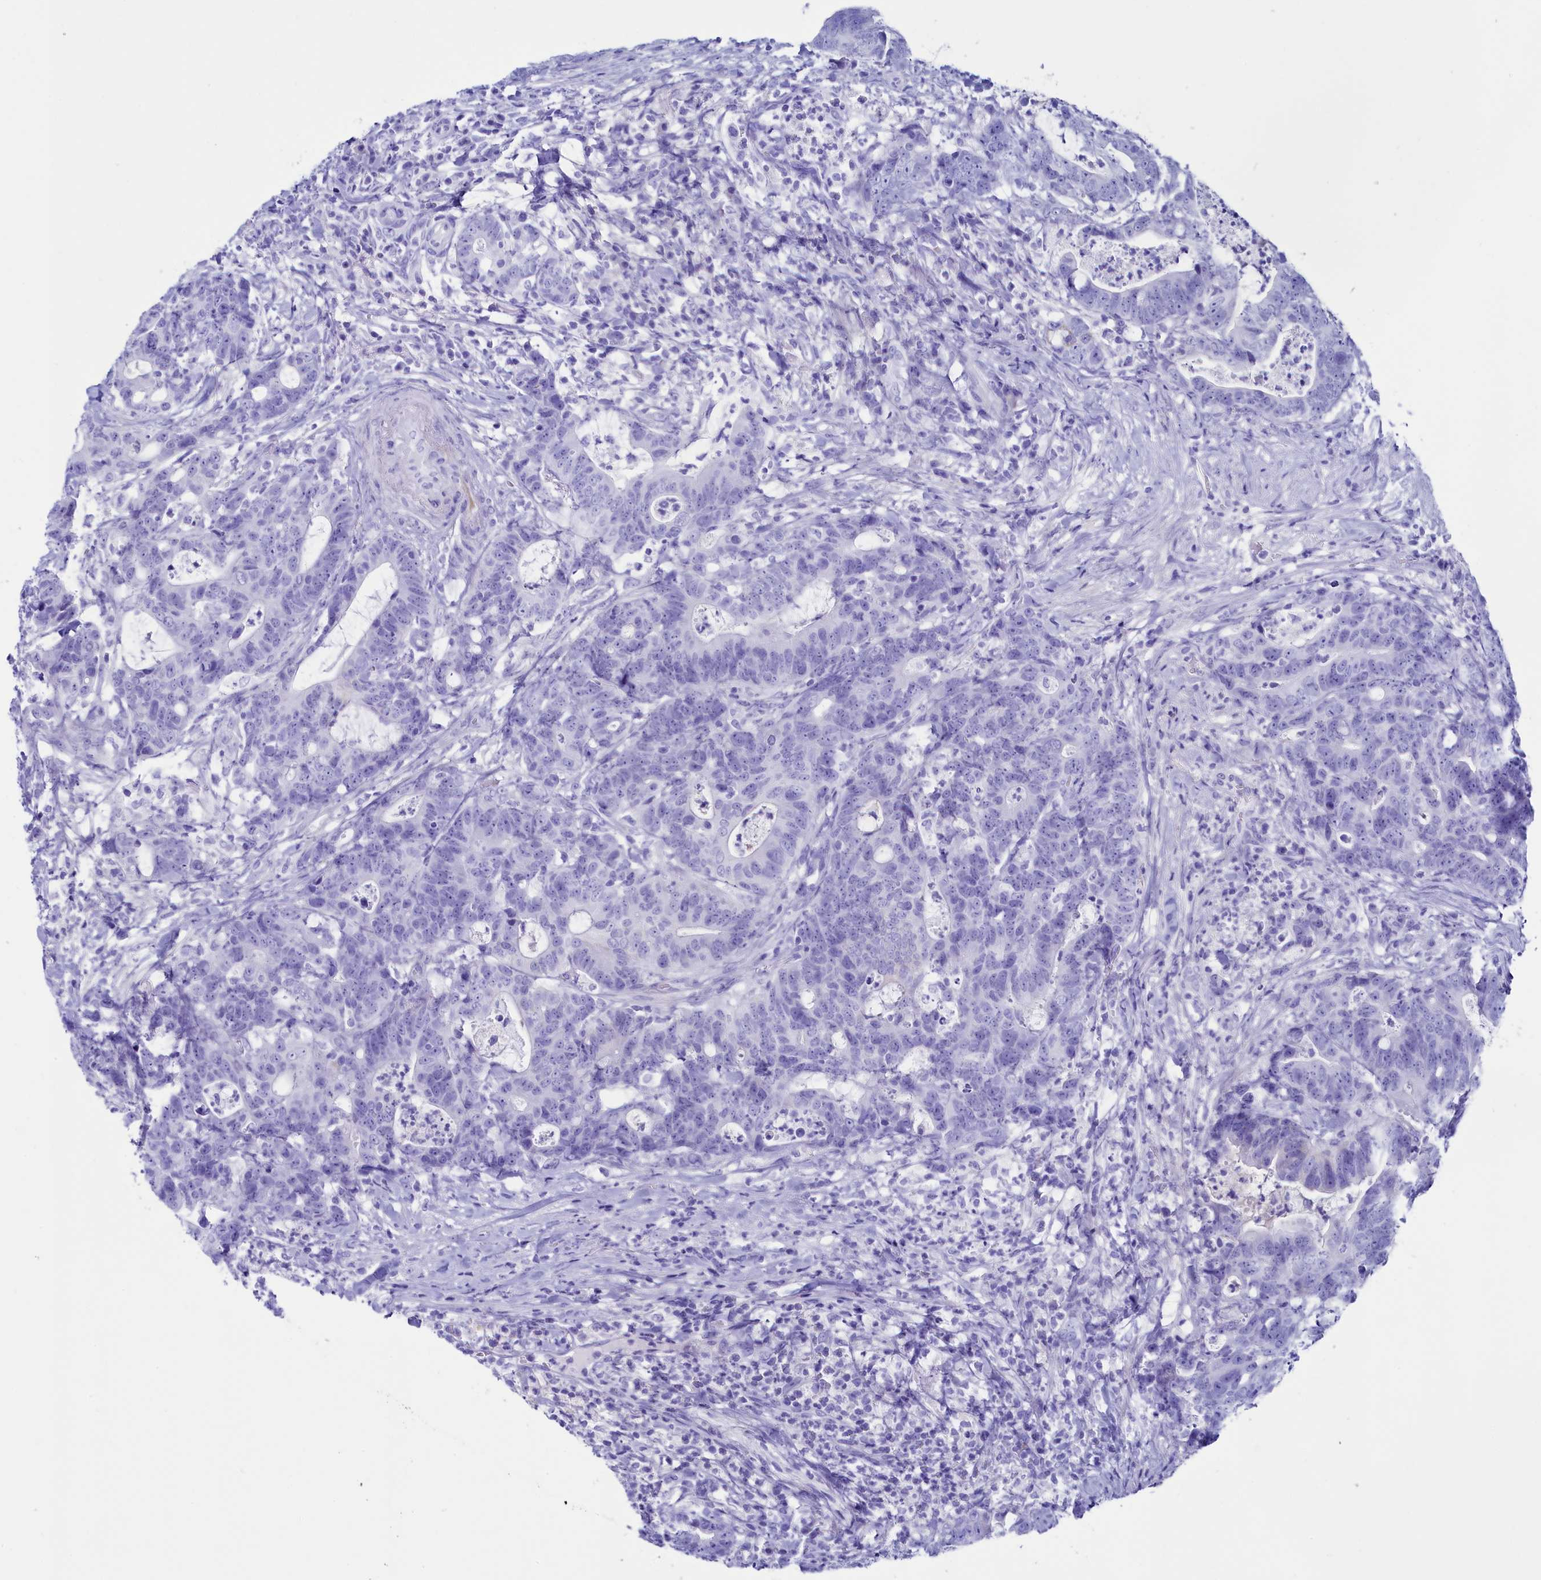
{"staining": {"intensity": "negative", "quantity": "none", "location": "none"}, "tissue": "colorectal cancer", "cell_type": "Tumor cells", "image_type": "cancer", "snomed": [{"axis": "morphology", "description": "Adenocarcinoma, NOS"}, {"axis": "topography", "description": "Colon"}], "caption": "The image reveals no significant positivity in tumor cells of adenocarcinoma (colorectal).", "gene": "ANKRD29", "patient": {"sex": "female", "age": 82}}